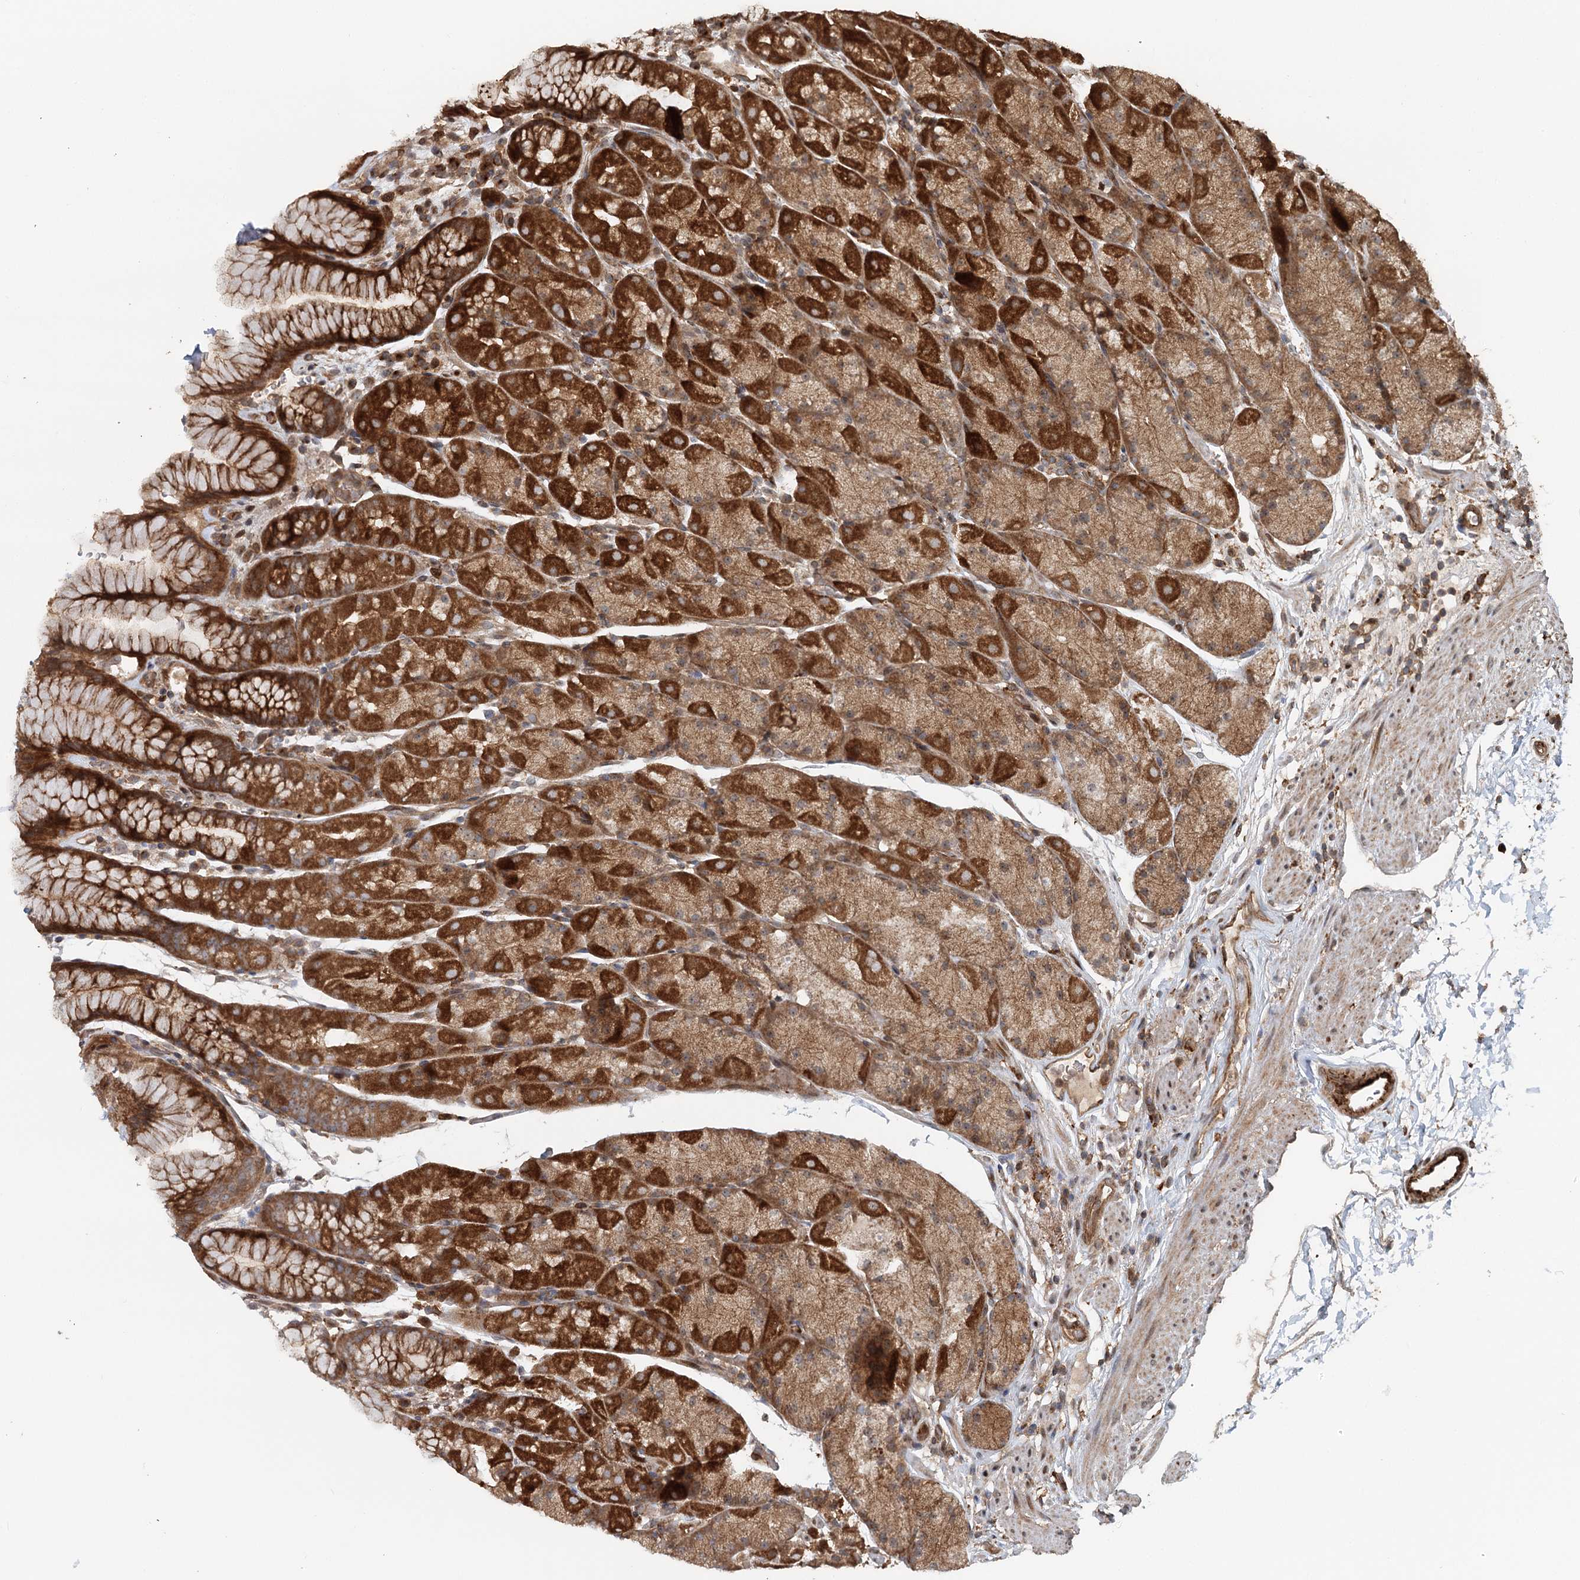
{"staining": {"intensity": "strong", "quantity": ">75%", "location": "cytoplasmic/membranous"}, "tissue": "stomach", "cell_type": "Glandular cells", "image_type": "normal", "snomed": [{"axis": "morphology", "description": "Normal tissue, NOS"}, {"axis": "topography", "description": "Stomach, upper"}, {"axis": "topography", "description": "Stomach, lower"}], "caption": "Immunohistochemistry of unremarkable stomach exhibits high levels of strong cytoplasmic/membranous expression in approximately >75% of glandular cells.", "gene": "RNF111", "patient": {"sex": "male", "age": 67}}